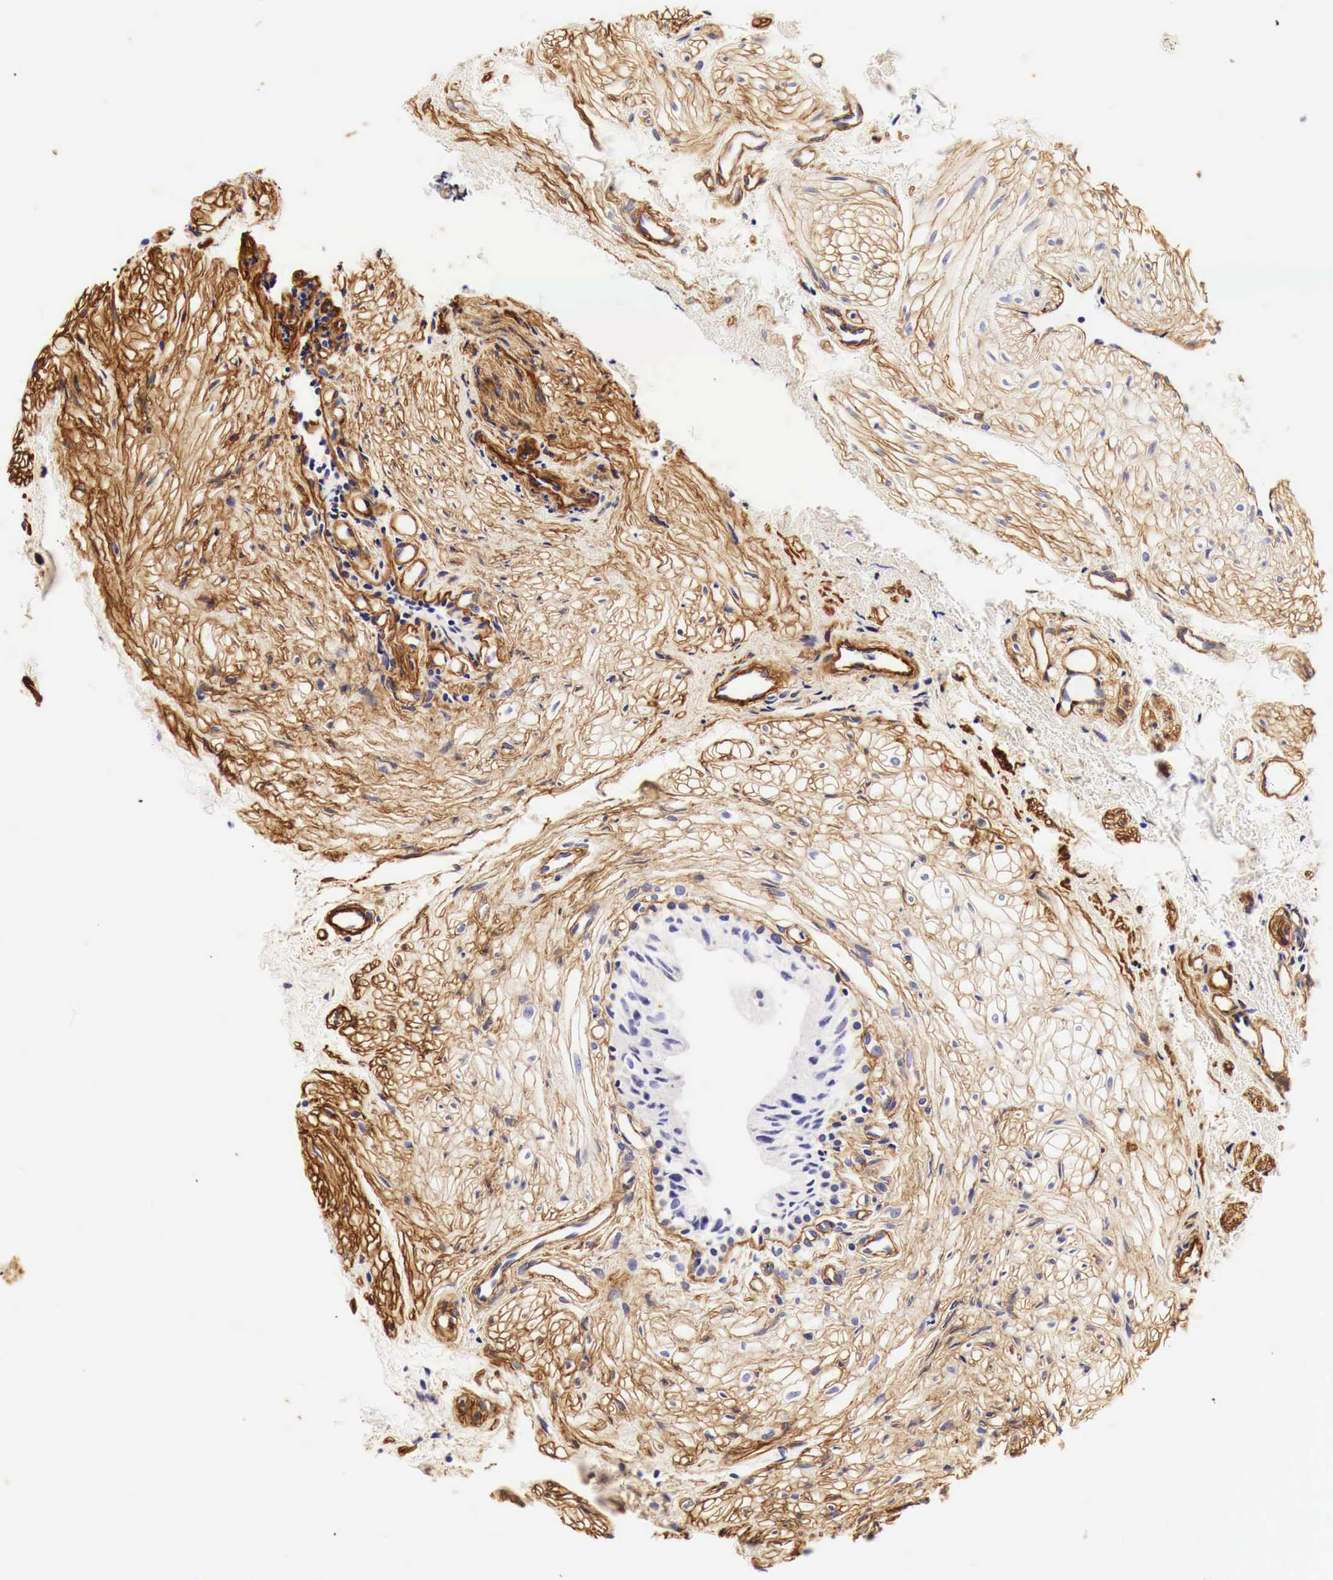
{"staining": {"intensity": "negative", "quantity": "none", "location": "none"}, "tissue": "epididymis", "cell_type": "Glandular cells", "image_type": "normal", "snomed": [{"axis": "morphology", "description": "Normal tissue, NOS"}, {"axis": "topography", "description": "Epididymis"}], "caption": "Immunohistochemistry of benign epididymis demonstrates no positivity in glandular cells. (DAB (3,3'-diaminobenzidine) immunohistochemistry (IHC) with hematoxylin counter stain).", "gene": "LAMB2", "patient": {"sex": "male", "age": 74}}